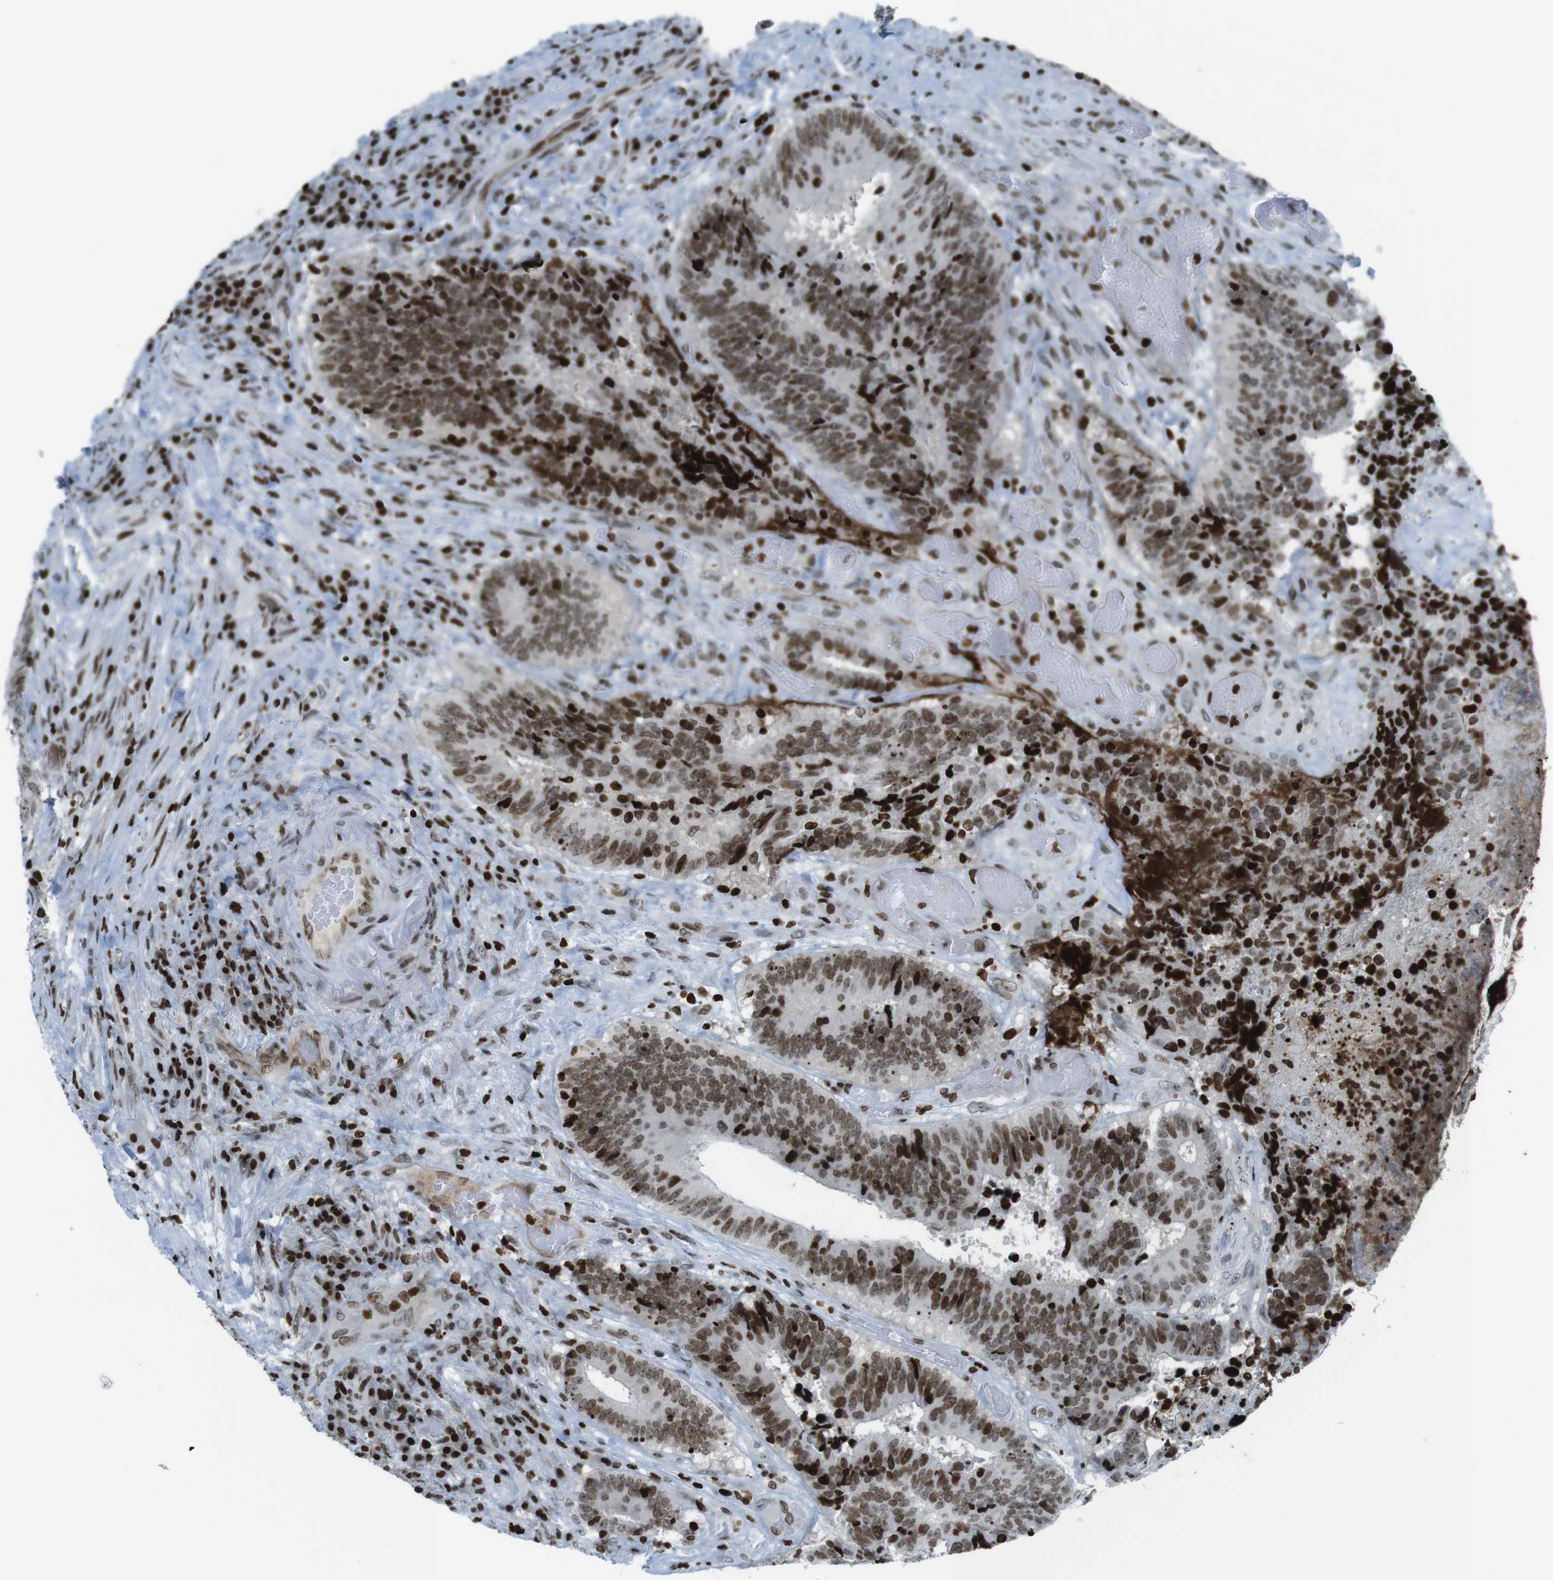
{"staining": {"intensity": "moderate", "quantity": ">75%", "location": "nuclear"}, "tissue": "colorectal cancer", "cell_type": "Tumor cells", "image_type": "cancer", "snomed": [{"axis": "morphology", "description": "Adenocarcinoma, NOS"}, {"axis": "topography", "description": "Rectum"}], "caption": "Protein staining displays moderate nuclear staining in approximately >75% of tumor cells in colorectal cancer (adenocarcinoma). The protein of interest is shown in brown color, while the nuclei are stained blue.", "gene": "H2AC8", "patient": {"sex": "male", "age": 72}}